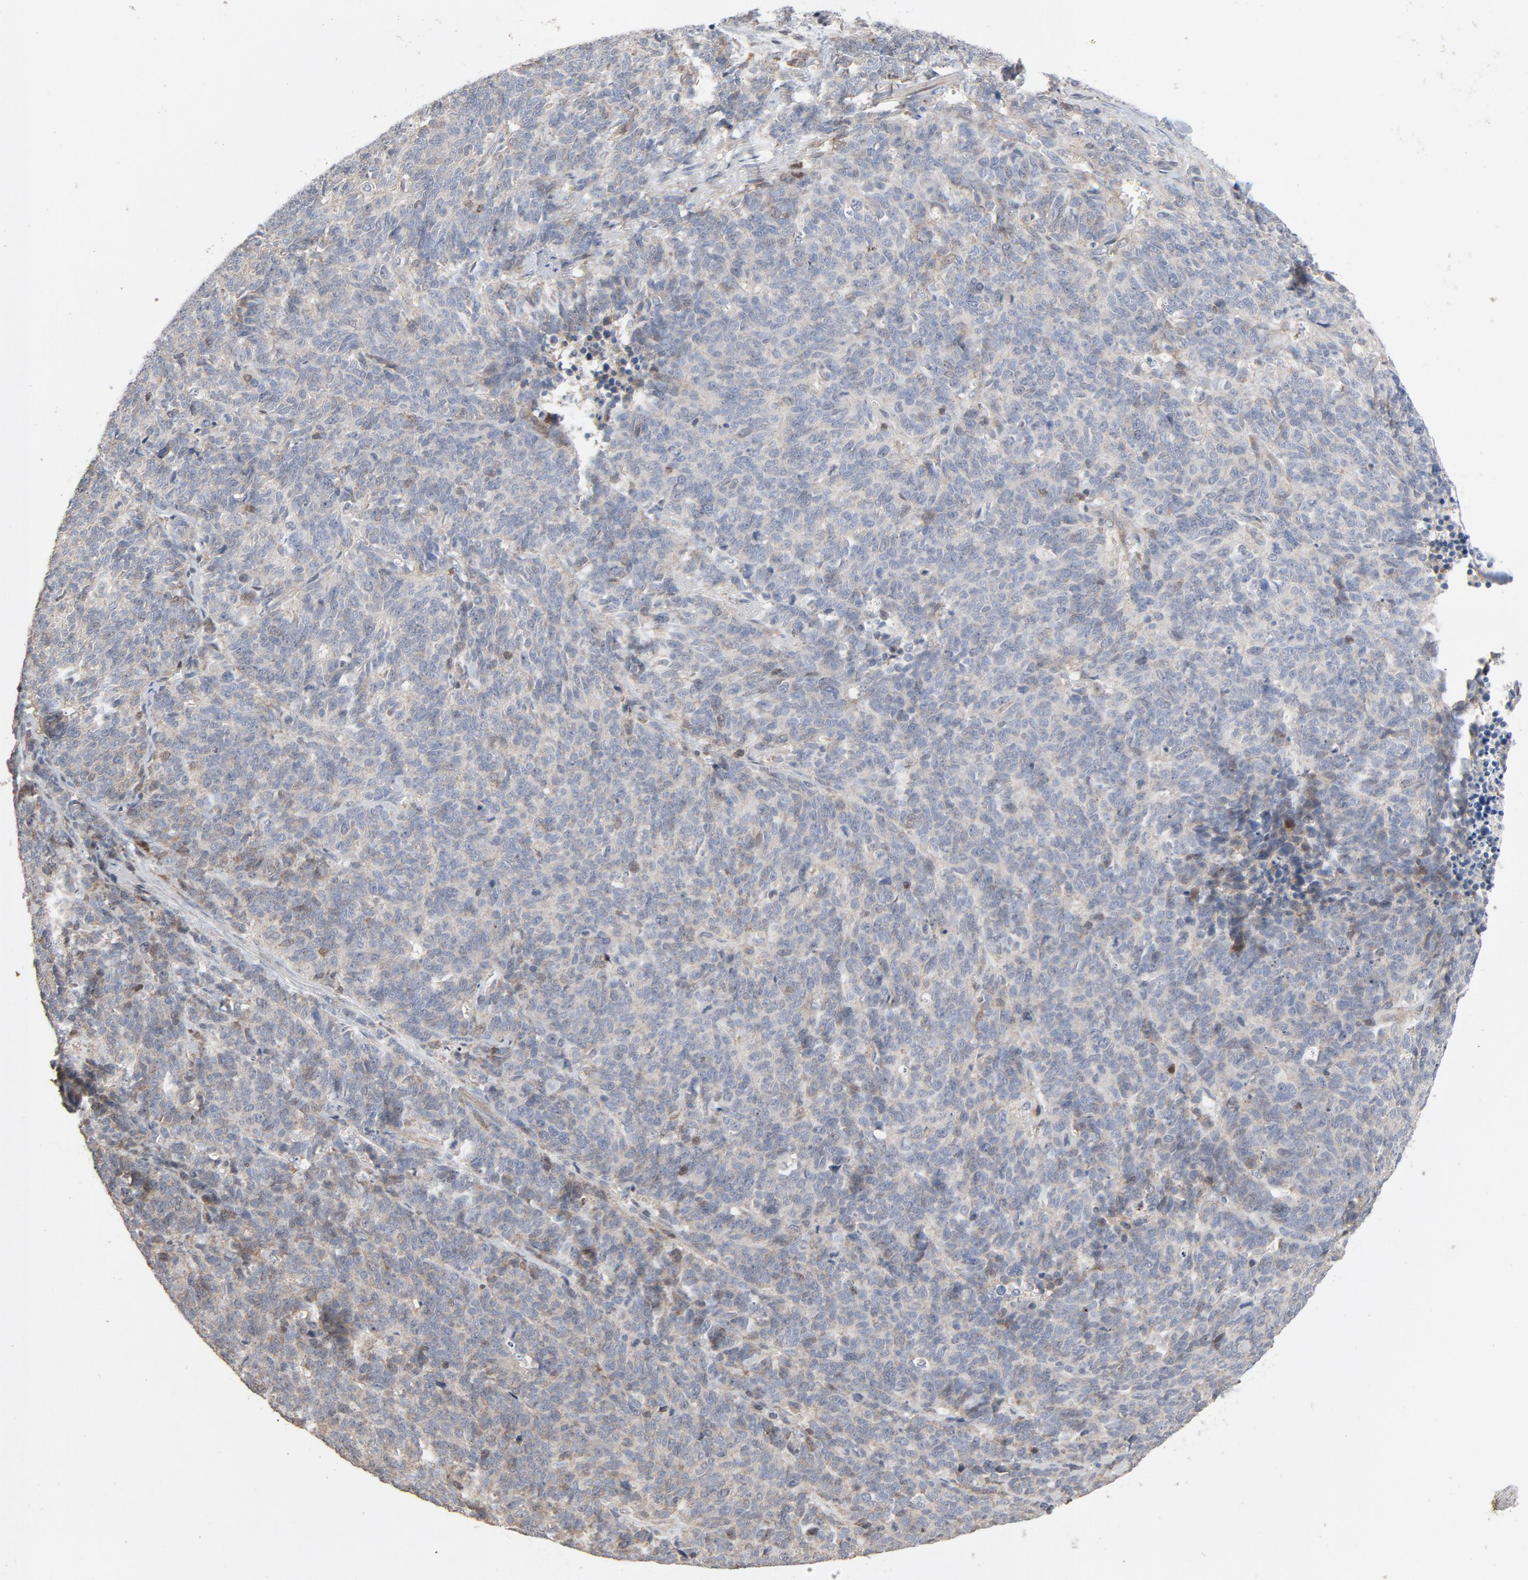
{"staining": {"intensity": "weak", "quantity": "<25%", "location": "cytoplasmic/membranous"}, "tissue": "lung cancer", "cell_type": "Tumor cells", "image_type": "cancer", "snomed": [{"axis": "morphology", "description": "Neoplasm, malignant, NOS"}, {"axis": "topography", "description": "Lung"}], "caption": "DAB immunohistochemical staining of human lung malignant neoplasm displays no significant positivity in tumor cells. (DAB (3,3'-diaminobenzidine) immunohistochemistry (IHC), high magnification).", "gene": "CDK6", "patient": {"sex": "female", "age": 58}}